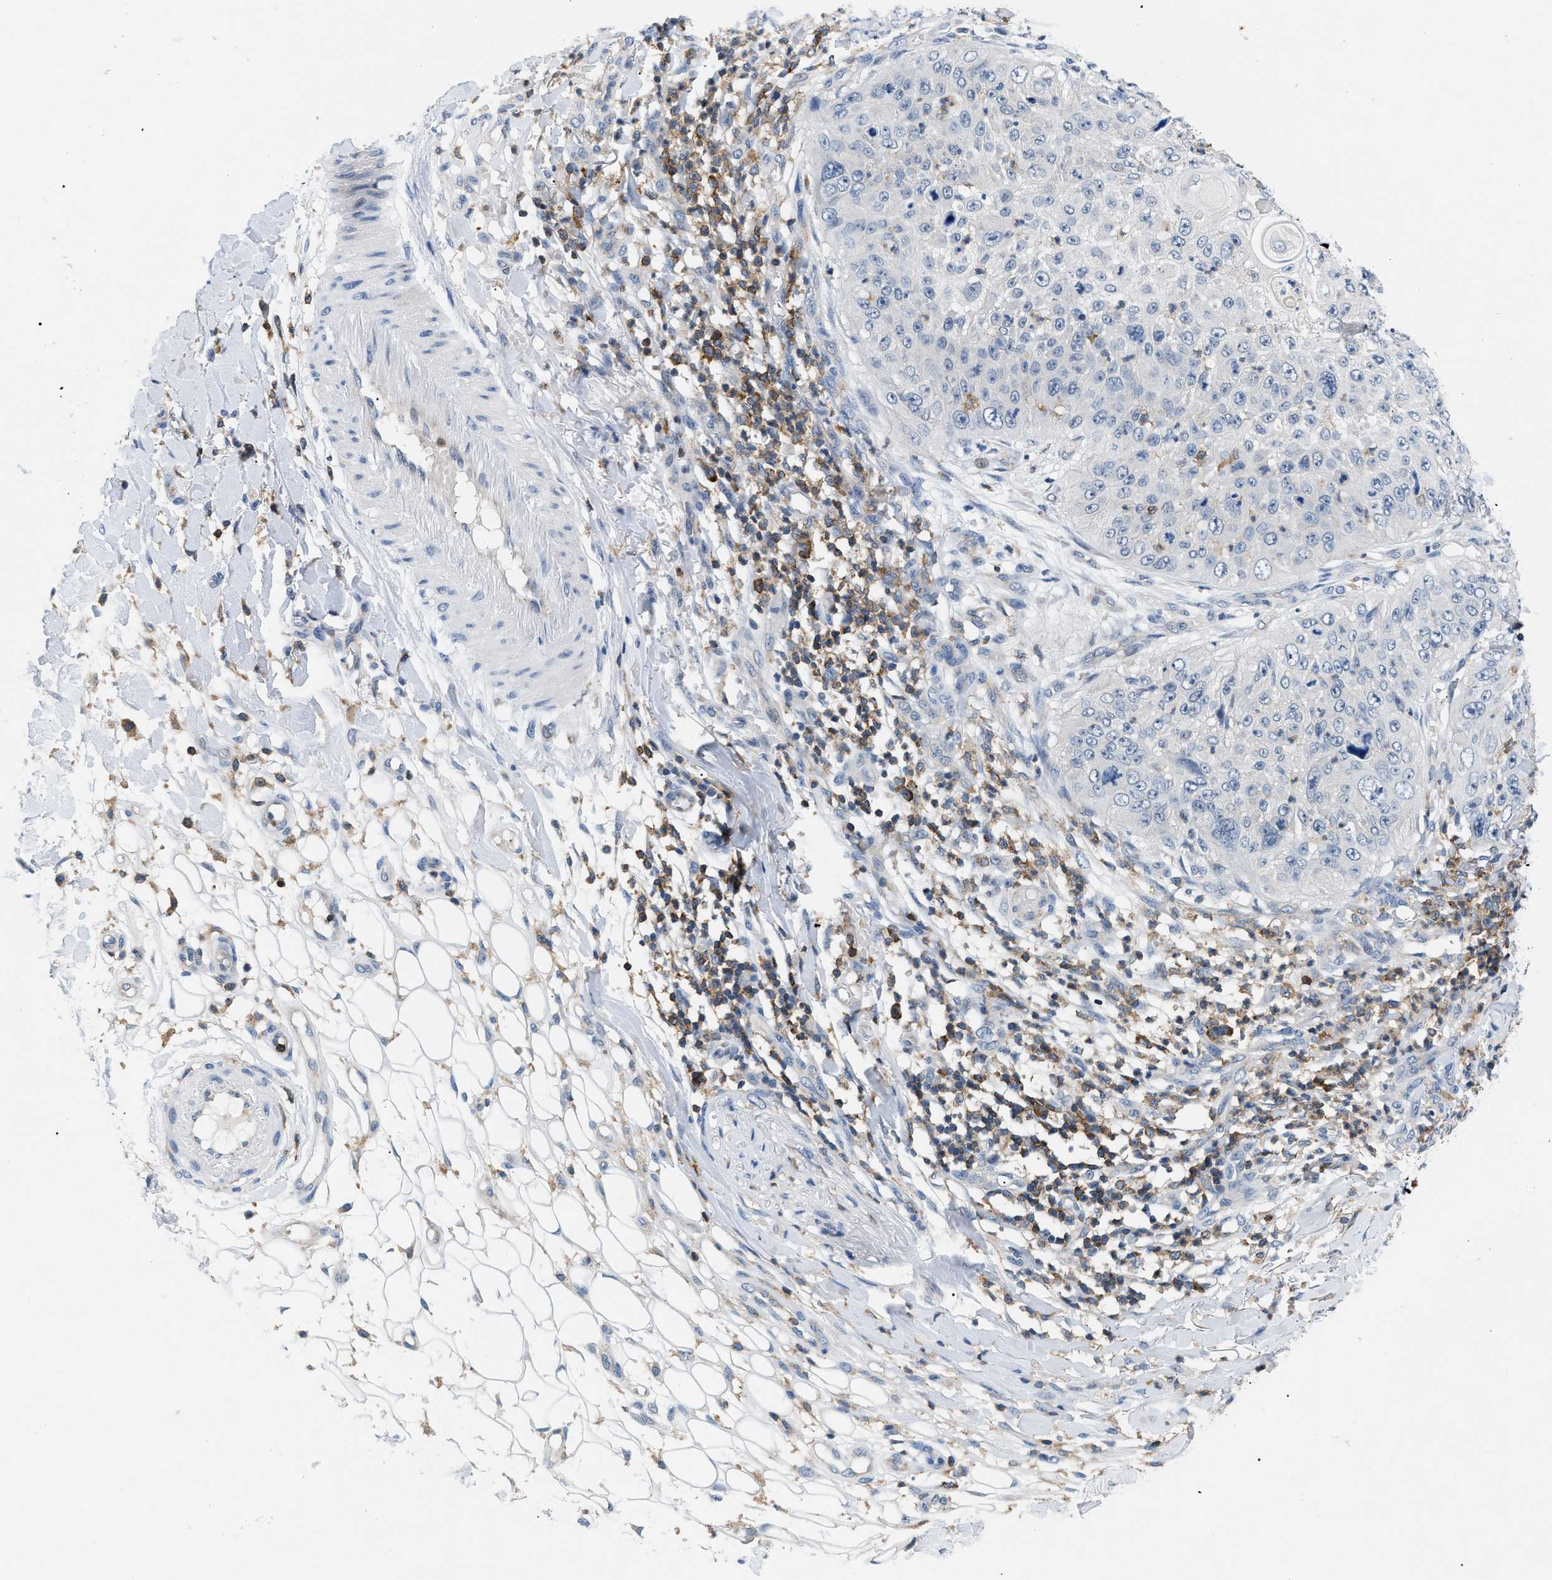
{"staining": {"intensity": "negative", "quantity": "none", "location": "none"}, "tissue": "skin cancer", "cell_type": "Tumor cells", "image_type": "cancer", "snomed": [{"axis": "morphology", "description": "Squamous cell carcinoma, NOS"}, {"axis": "topography", "description": "Skin"}], "caption": "This is a image of immunohistochemistry (IHC) staining of skin cancer, which shows no expression in tumor cells.", "gene": "INPP5D", "patient": {"sex": "female", "age": 80}}